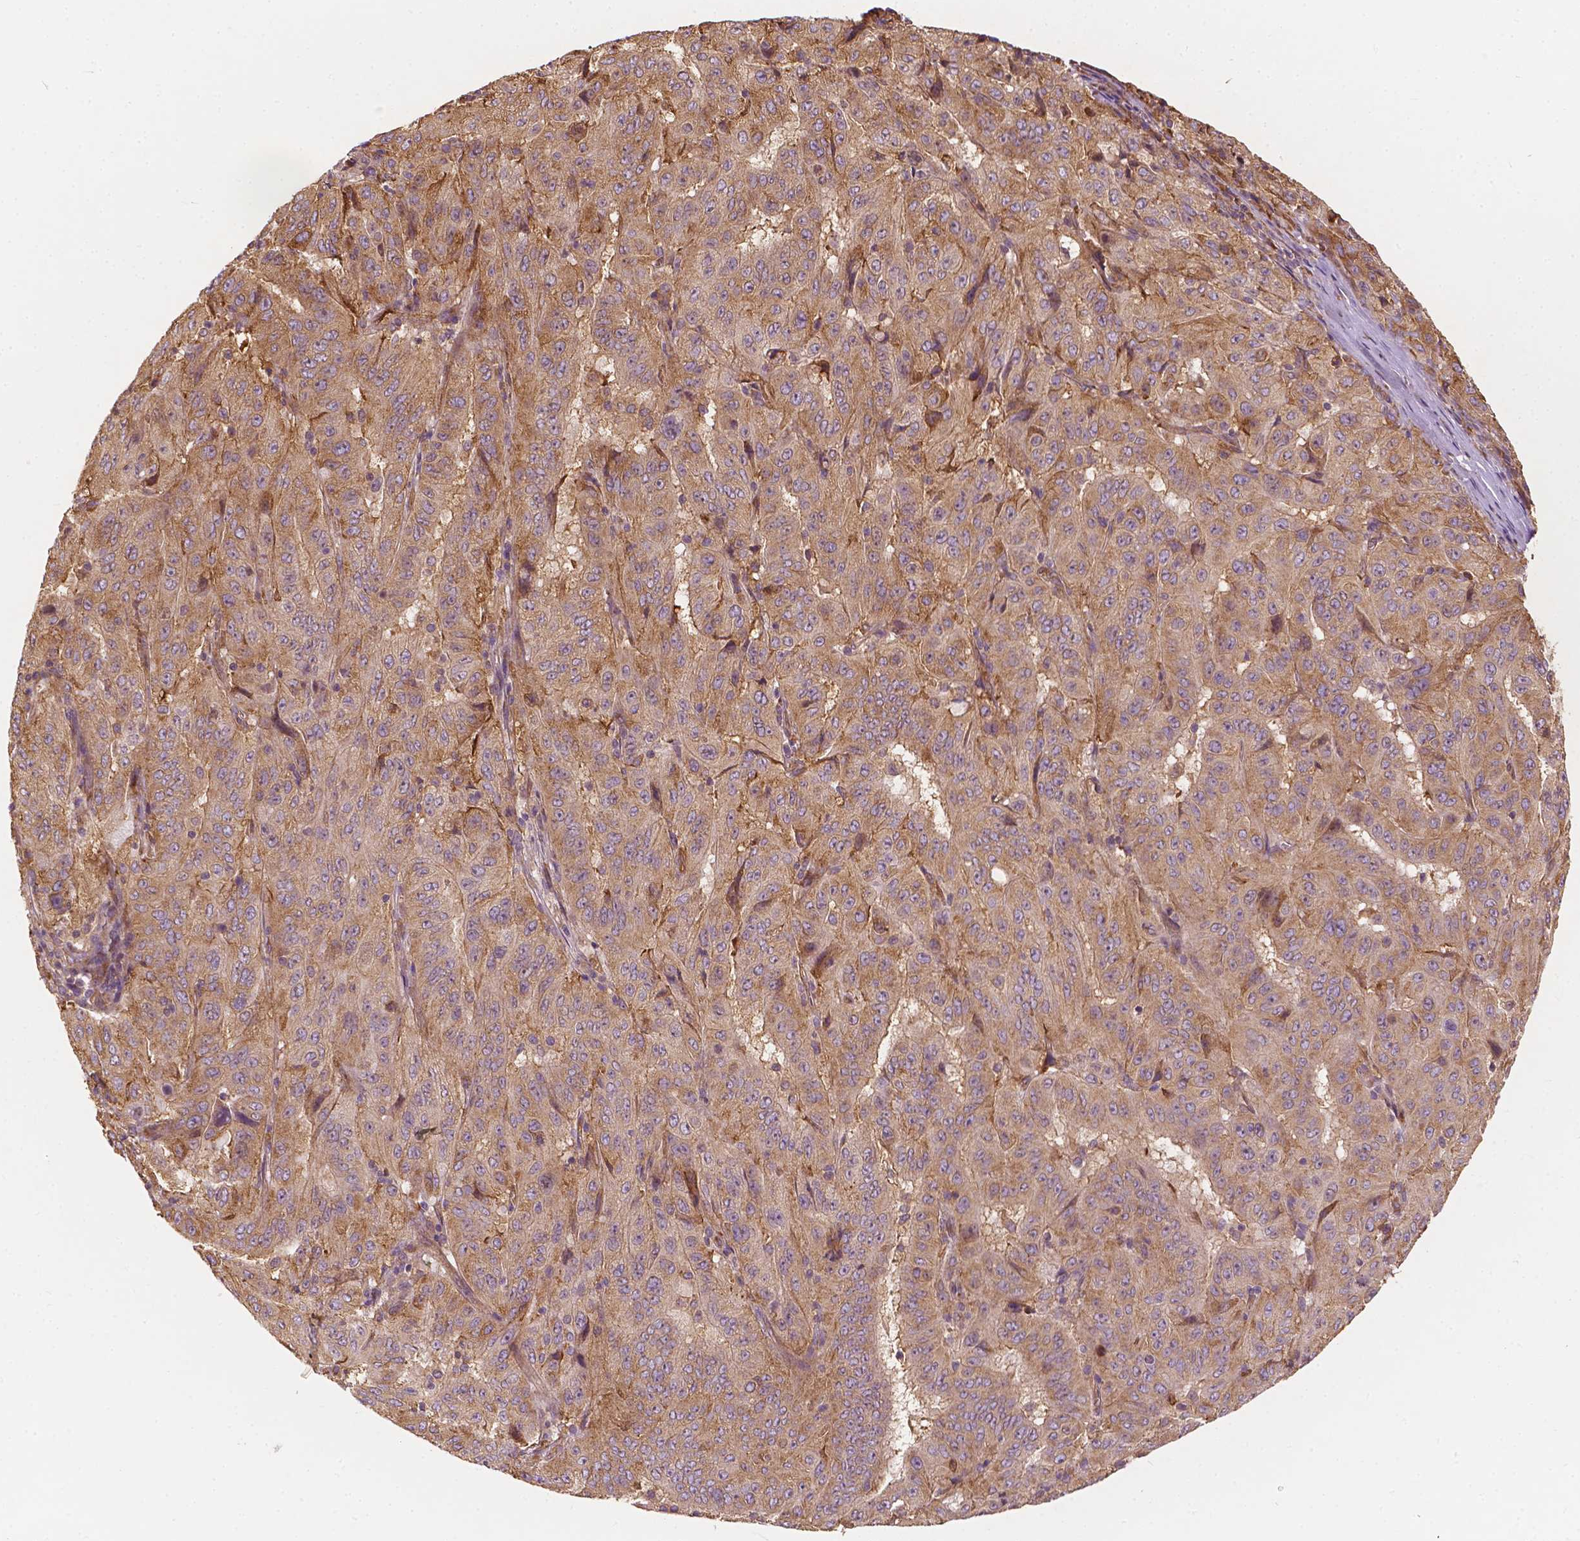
{"staining": {"intensity": "moderate", "quantity": ">75%", "location": "cytoplasmic/membranous"}, "tissue": "pancreatic cancer", "cell_type": "Tumor cells", "image_type": "cancer", "snomed": [{"axis": "morphology", "description": "Adenocarcinoma, NOS"}, {"axis": "topography", "description": "Pancreas"}], "caption": "The micrograph shows staining of pancreatic cancer (adenocarcinoma), revealing moderate cytoplasmic/membranous protein positivity (brown color) within tumor cells.", "gene": "G3BP1", "patient": {"sex": "male", "age": 63}}